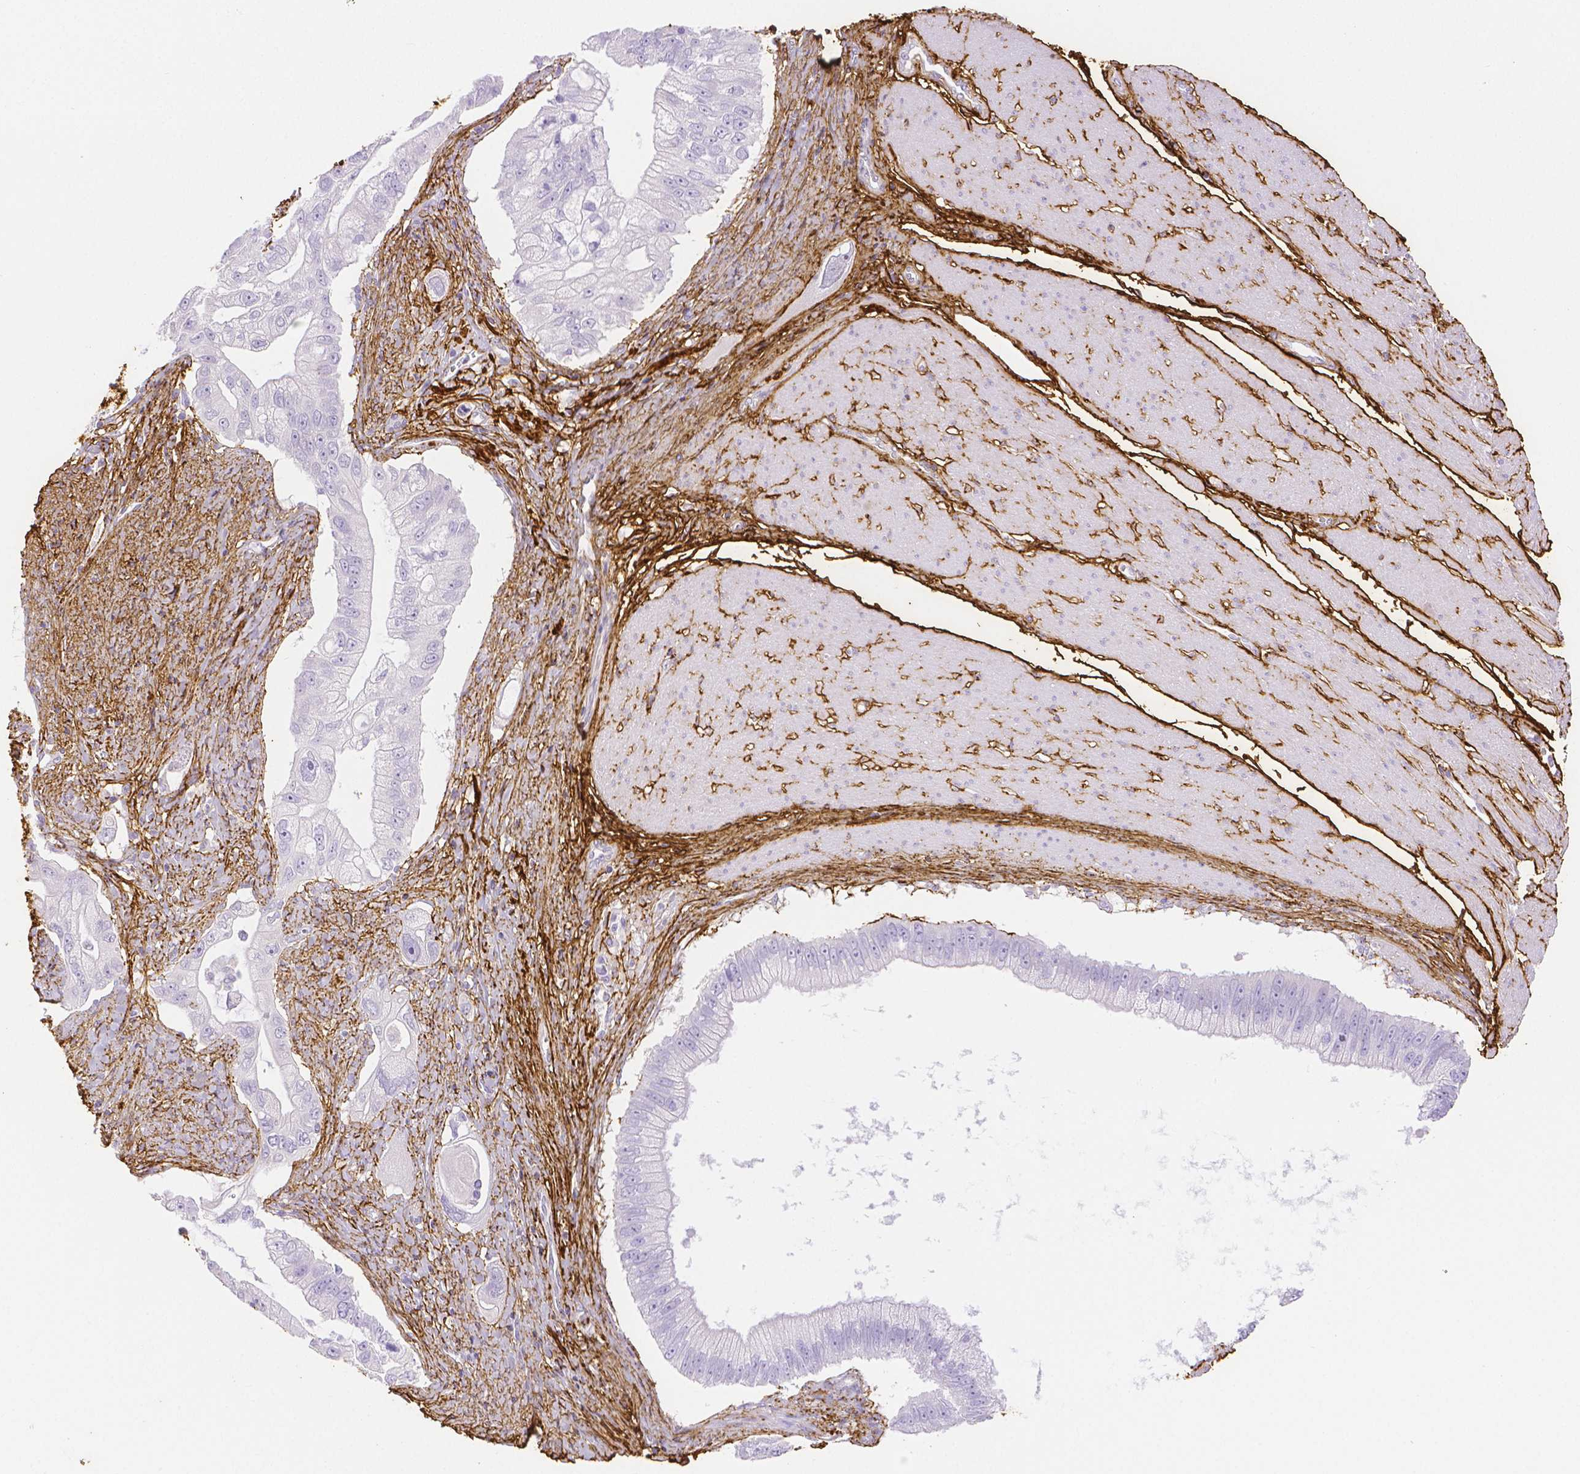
{"staining": {"intensity": "negative", "quantity": "none", "location": "none"}, "tissue": "pancreatic cancer", "cell_type": "Tumor cells", "image_type": "cancer", "snomed": [{"axis": "morphology", "description": "Adenocarcinoma, NOS"}, {"axis": "topography", "description": "Pancreas"}], "caption": "Immunohistochemistry (IHC) micrograph of pancreatic adenocarcinoma stained for a protein (brown), which shows no staining in tumor cells.", "gene": "FBN1", "patient": {"sex": "male", "age": 70}}